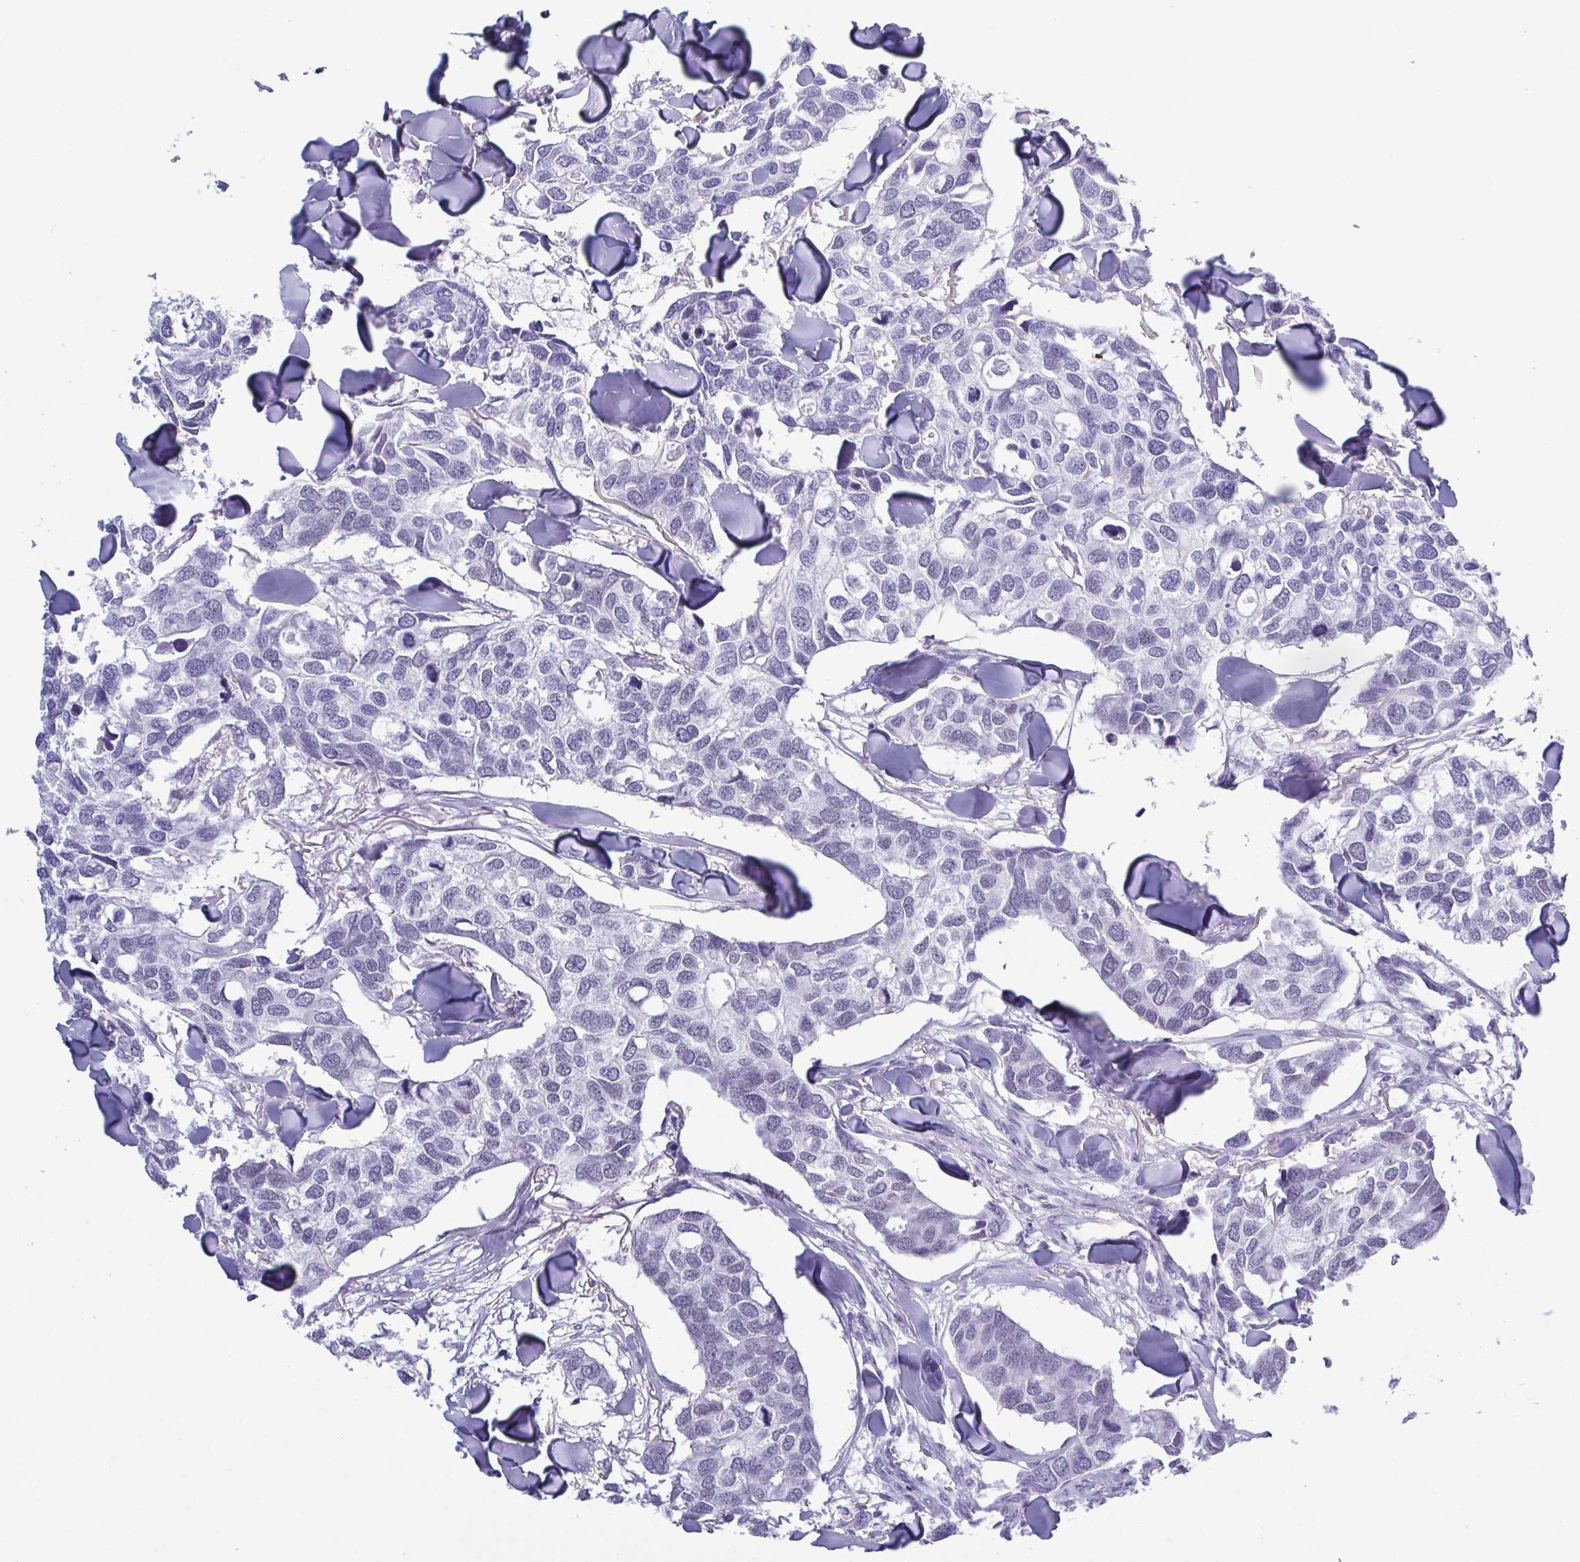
{"staining": {"intensity": "negative", "quantity": "none", "location": "none"}, "tissue": "breast cancer", "cell_type": "Tumor cells", "image_type": "cancer", "snomed": [{"axis": "morphology", "description": "Duct carcinoma"}, {"axis": "topography", "description": "Breast"}], "caption": "Tumor cells are negative for protein expression in human breast invasive ductal carcinoma.", "gene": "SUGP2", "patient": {"sex": "female", "age": 83}}